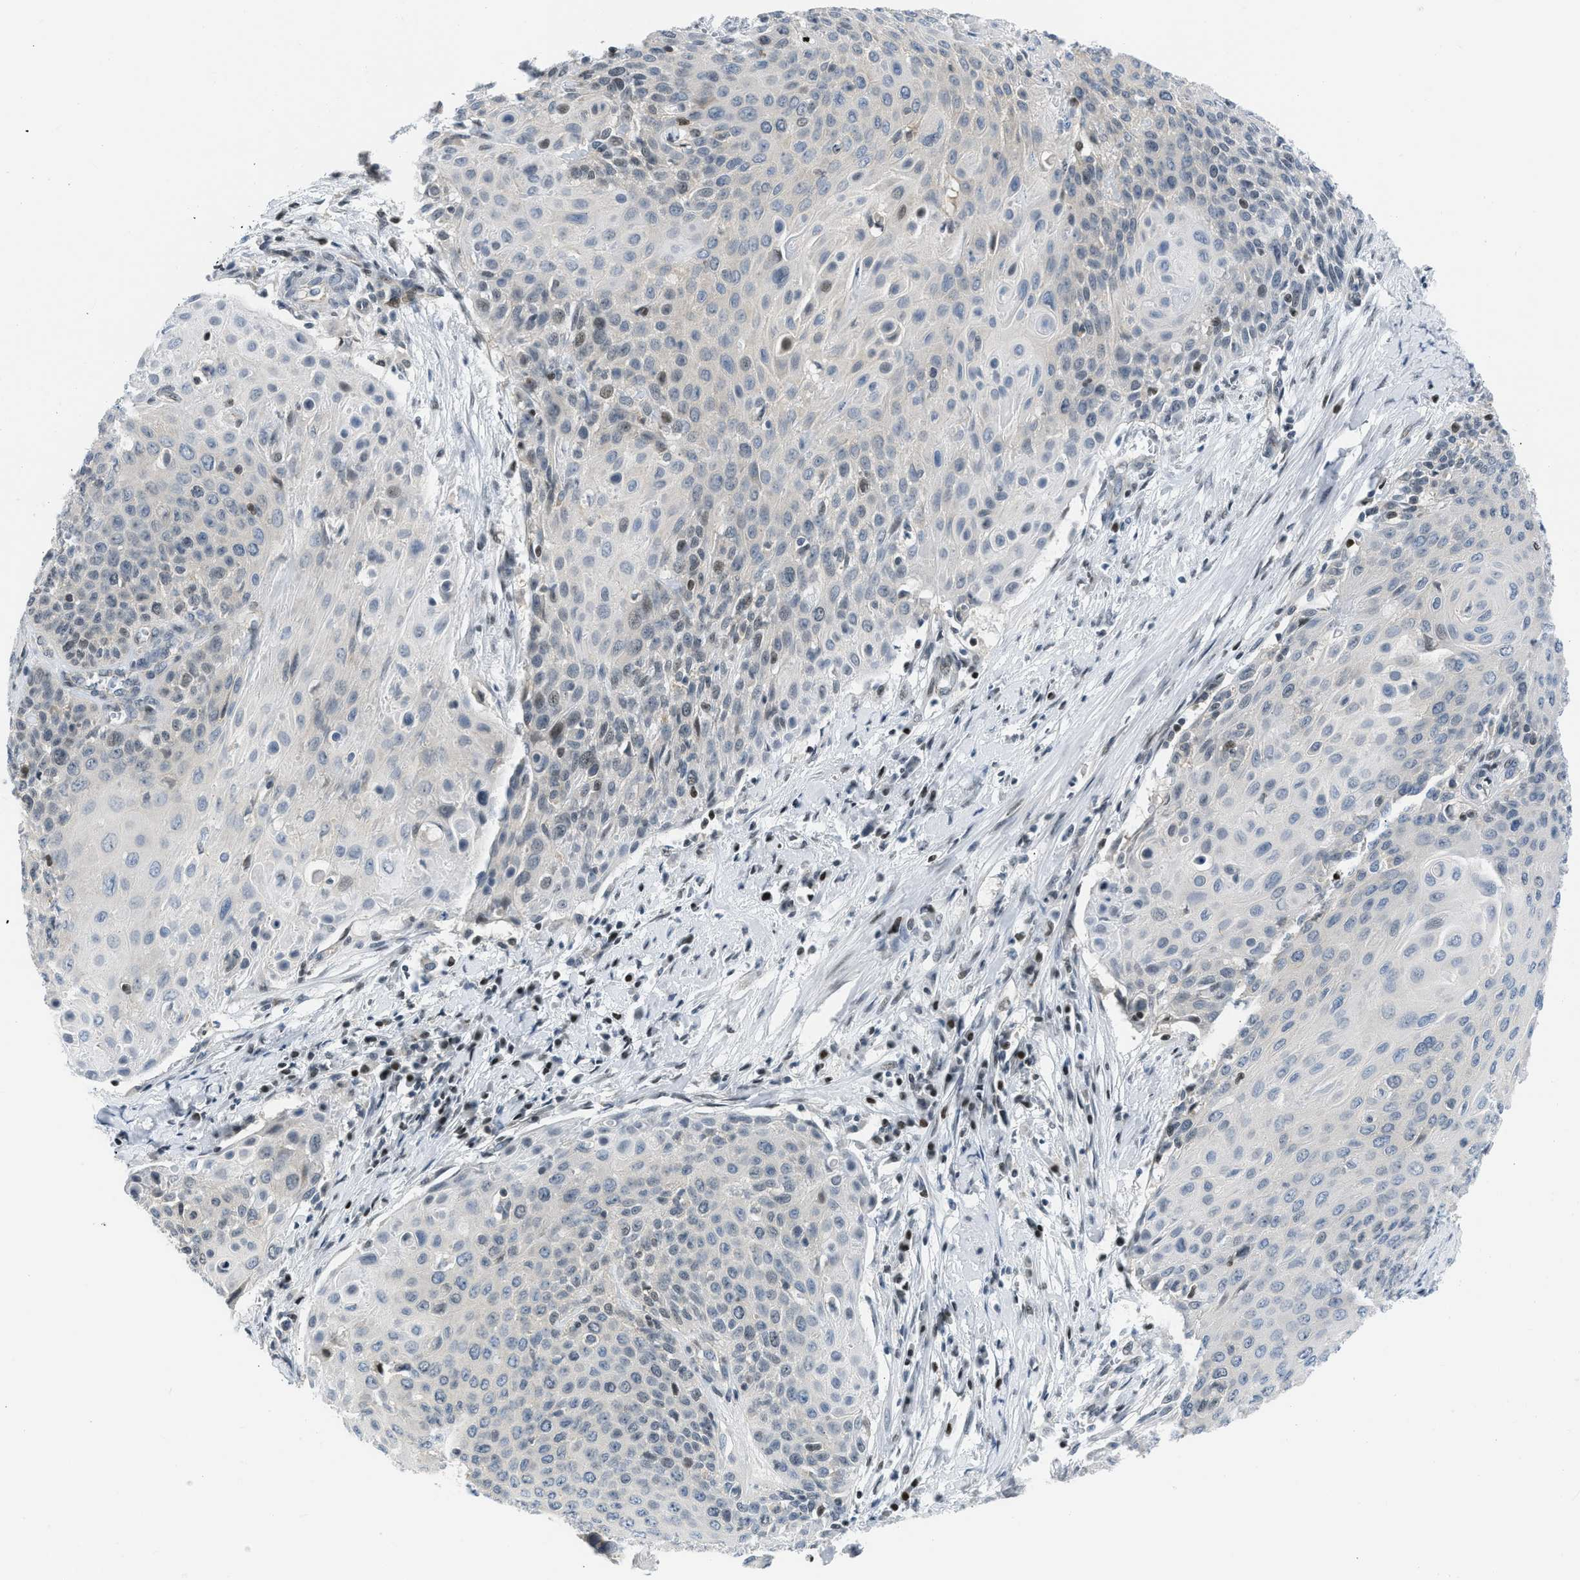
{"staining": {"intensity": "weak", "quantity": "<25%", "location": "nuclear"}, "tissue": "cervical cancer", "cell_type": "Tumor cells", "image_type": "cancer", "snomed": [{"axis": "morphology", "description": "Squamous cell carcinoma, NOS"}, {"axis": "topography", "description": "Cervix"}], "caption": "A micrograph of human squamous cell carcinoma (cervical) is negative for staining in tumor cells.", "gene": "OLIG3", "patient": {"sex": "female", "age": 39}}